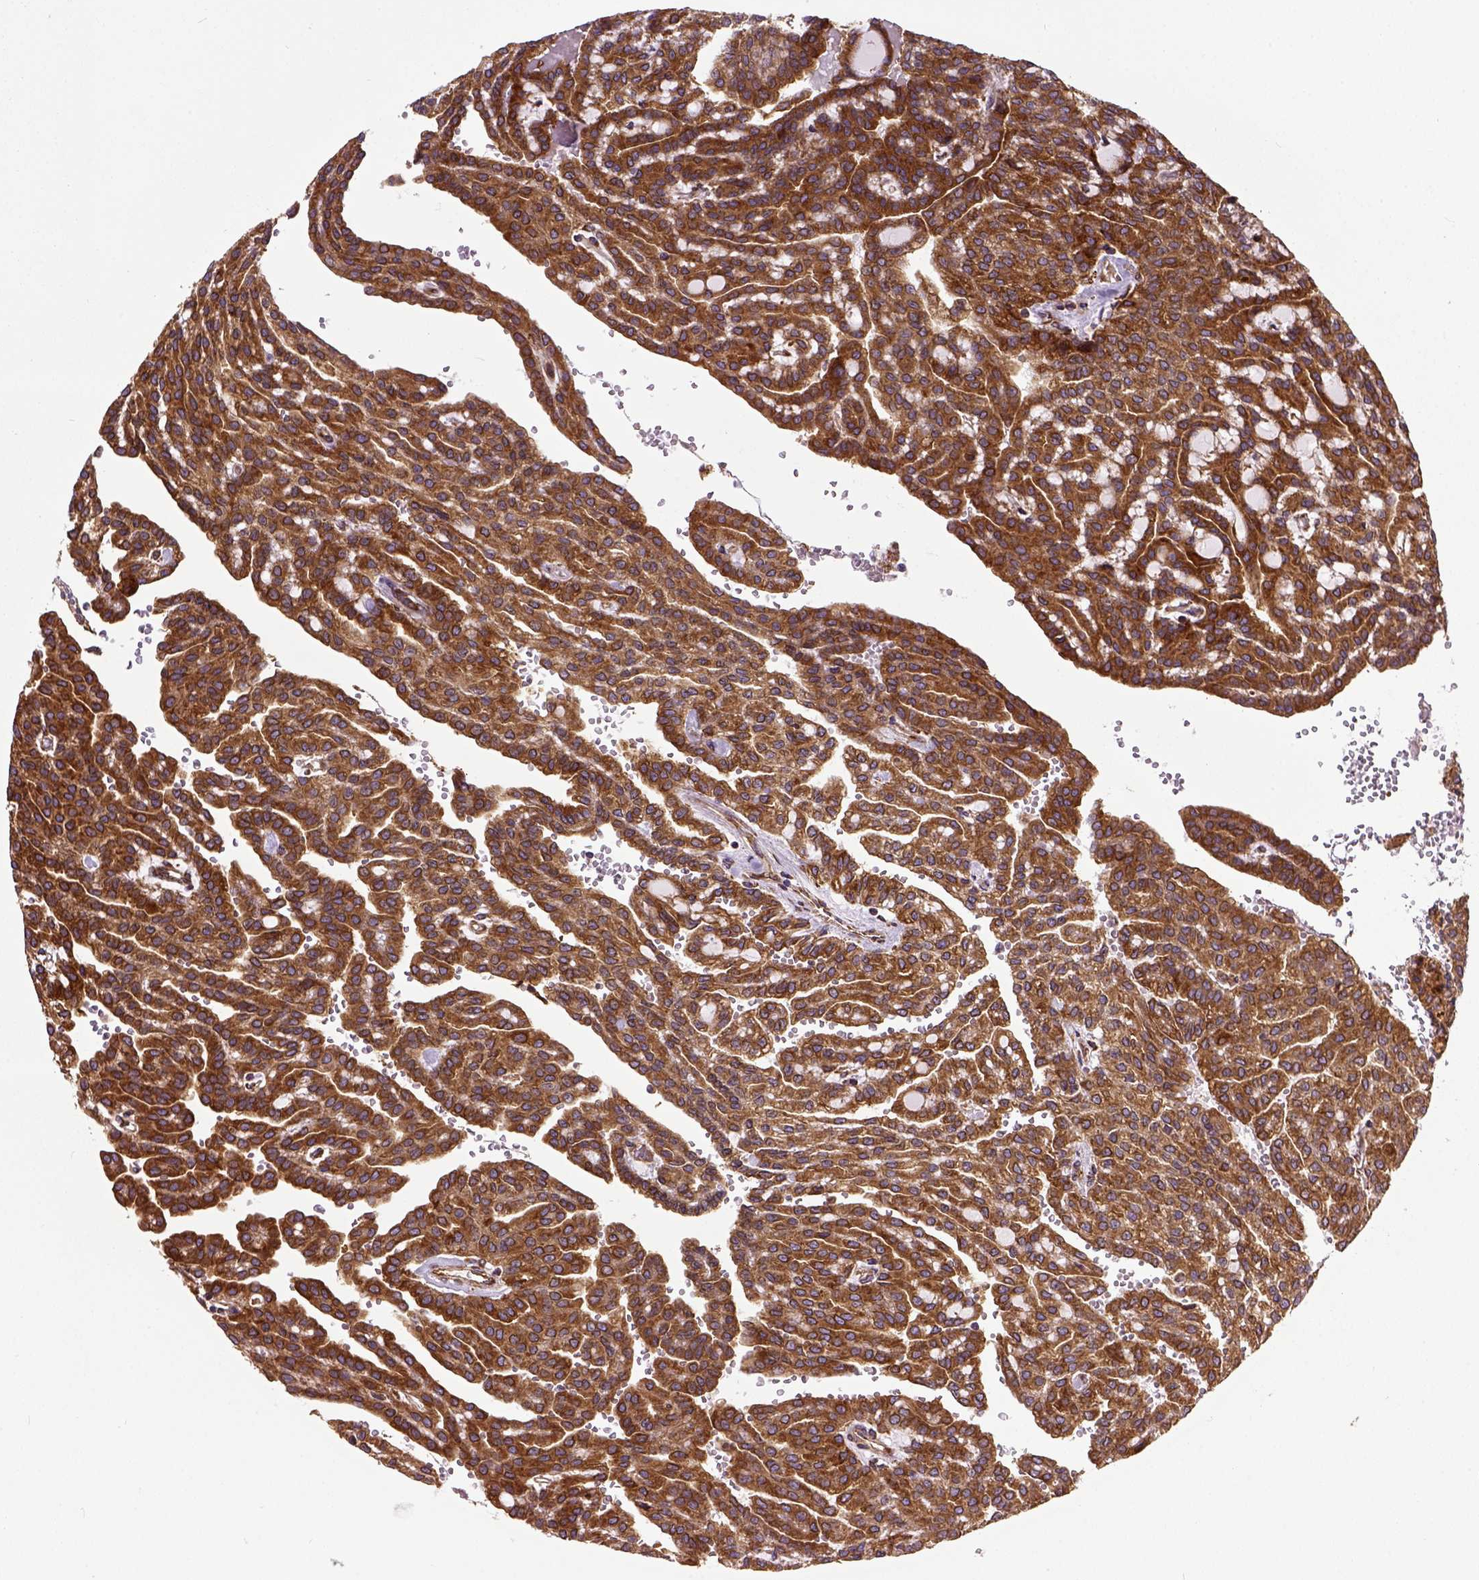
{"staining": {"intensity": "strong", "quantity": ">75%", "location": "cytoplasmic/membranous"}, "tissue": "renal cancer", "cell_type": "Tumor cells", "image_type": "cancer", "snomed": [{"axis": "morphology", "description": "Adenocarcinoma, NOS"}, {"axis": "topography", "description": "Kidney"}], "caption": "Renal cancer (adenocarcinoma) stained for a protein reveals strong cytoplasmic/membranous positivity in tumor cells.", "gene": "CAPRIN1", "patient": {"sex": "male", "age": 63}}